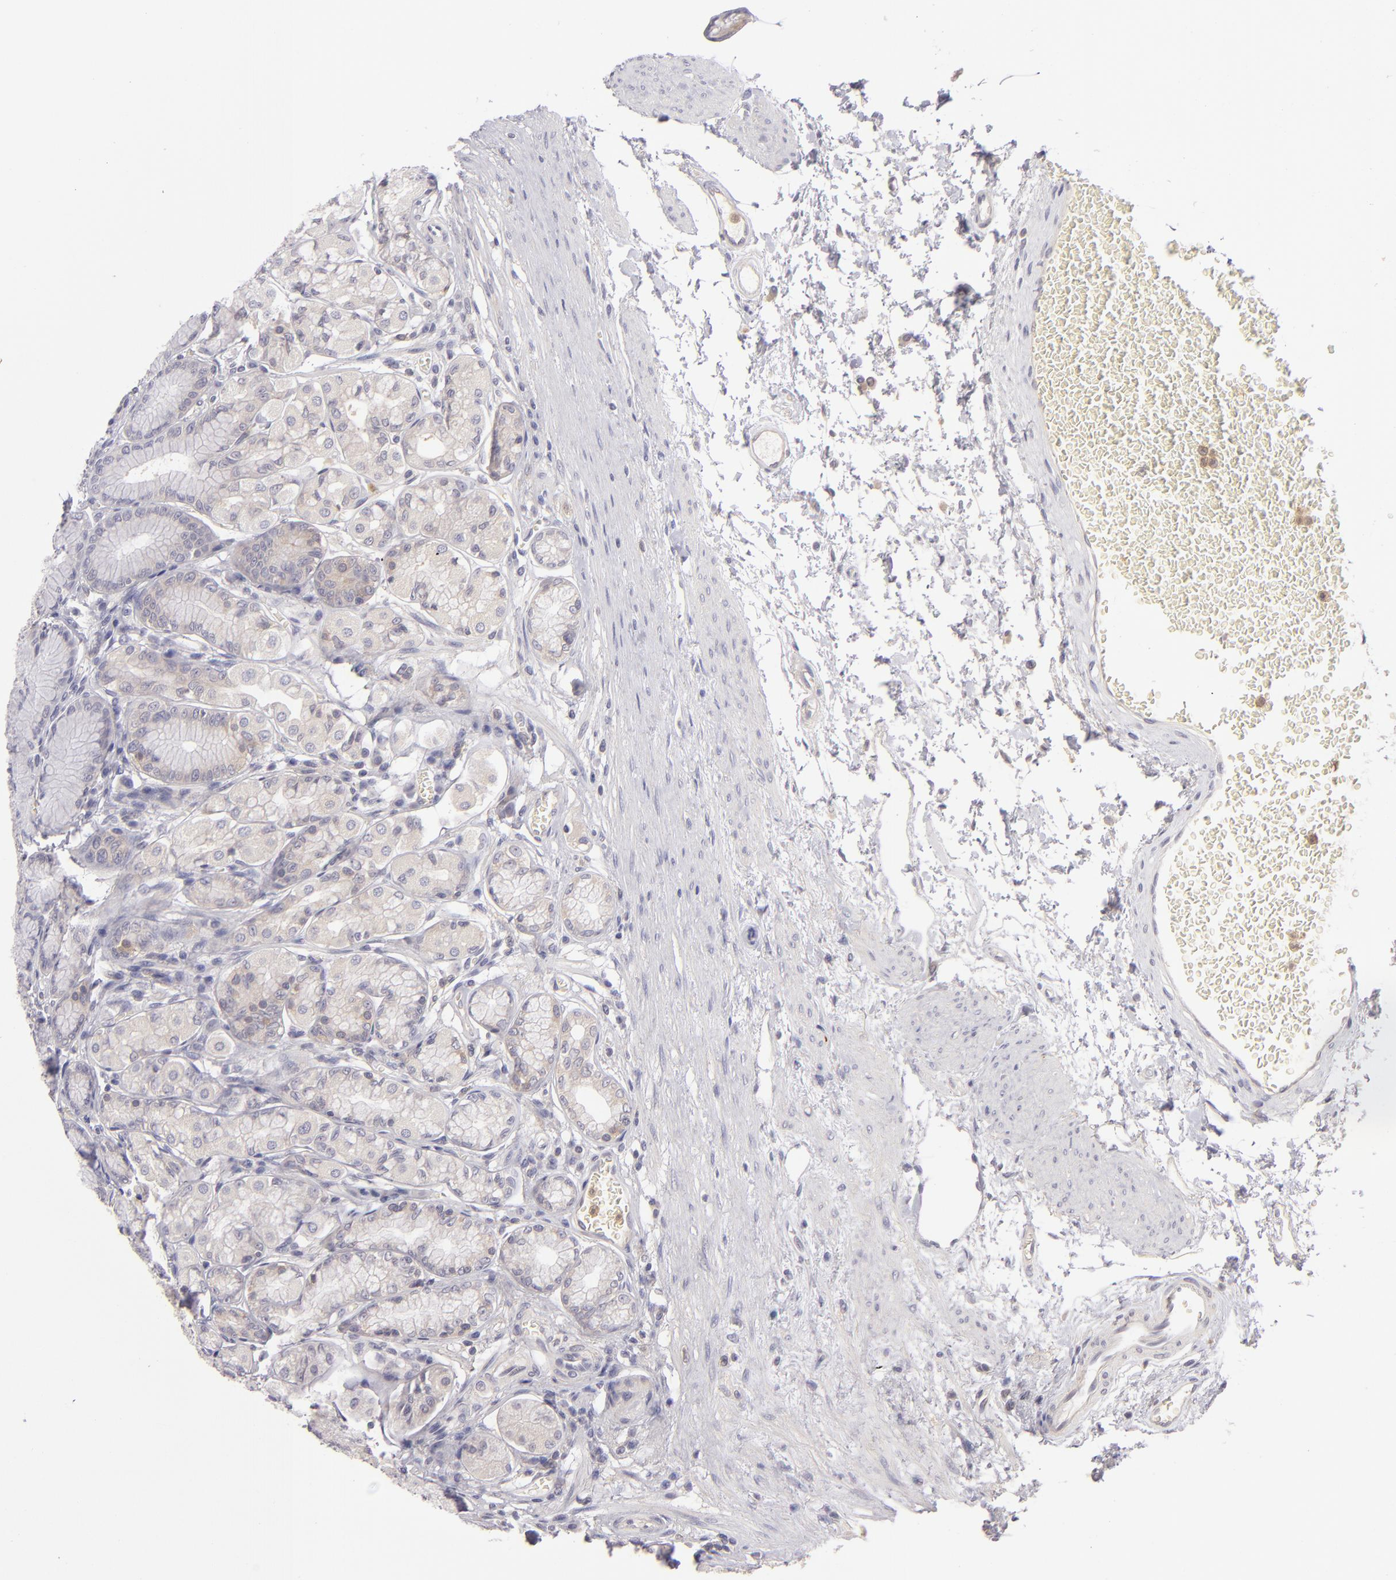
{"staining": {"intensity": "moderate", "quantity": ">75%", "location": "cytoplasmic/membranous"}, "tissue": "stomach", "cell_type": "Glandular cells", "image_type": "normal", "snomed": [{"axis": "morphology", "description": "Normal tissue, NOS"}, {"axis": "topography", "description": "Stomach"}, {"axis": "topography", "description": "Stomach, lower"}], "caption": "Immunohistochemical staining of unremarkable stomach reveals >75% levels of moderate cytoplasmic/membranous protein expression in about >75% of glandular cells.", "gene": "MMP10", "patient": {"sex": "male", "age": 76}}